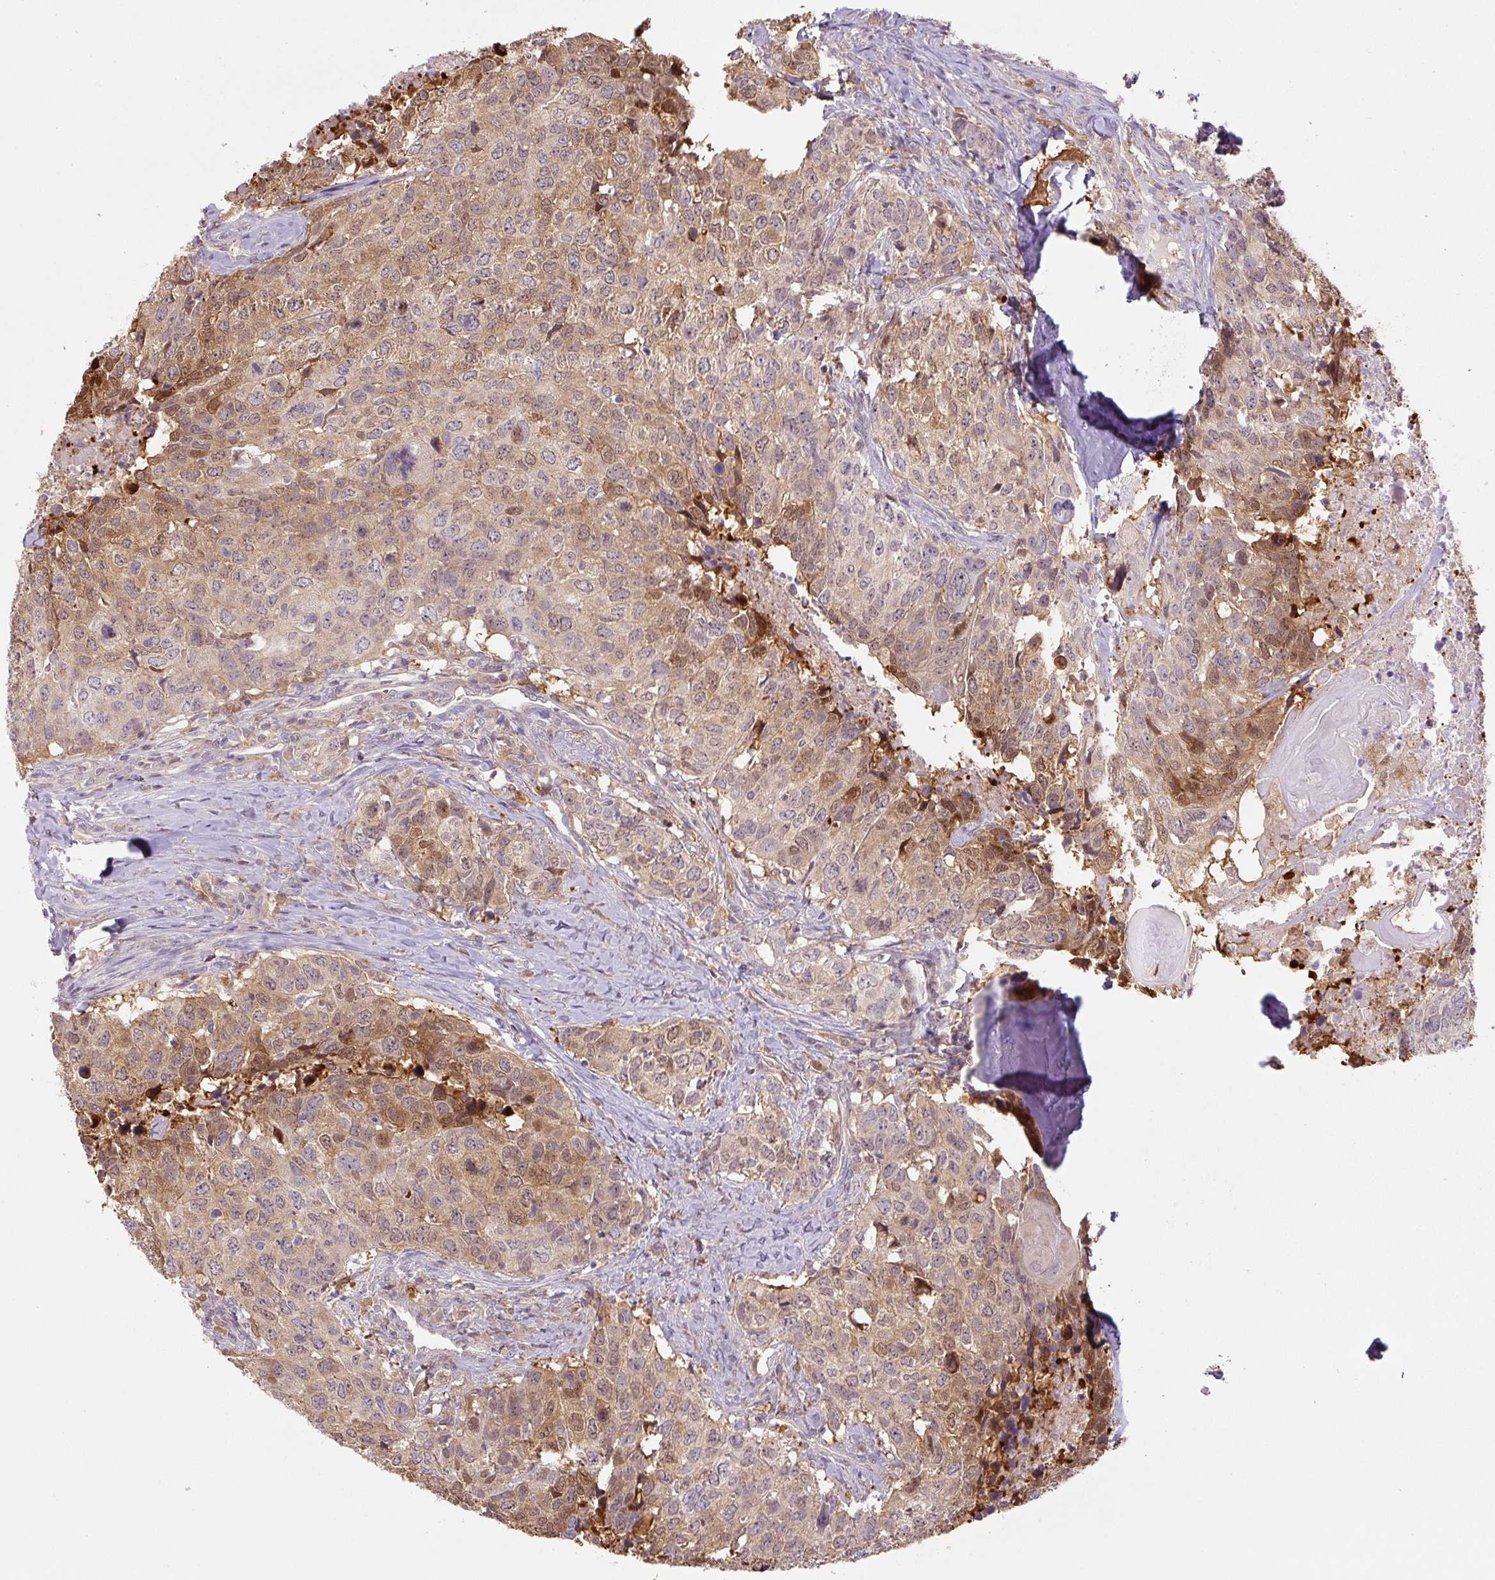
{"staining": {"intensity": "moderate", "quantity": ">75%", "location": "cytoplasmic/membranous"}, "tissue": "head and neck cancer", "cell_type": "Tumor cells", "image_type": "cancer", "snomed": [{"axis": "morphology", "description": "Normal tissue, NOS"}, {"axis": "morphology", "description": "Squamous cell carcinoma, NOS"}, {"axis": "topography", "description": "Skeletal muscle"}, {"axis": "topography", "description": "Vascular tissue"}, {"axis": "topography", "description": "Peripheral nerve tissue"}, {"axis": "topography", "description": "Head-Neck"}], "caption": "About >75% of tumor cells in head and neck cancer show moderate cytoplasmic/membranous protein positivity as visualized by brown immunohistochemical staining.", "gene": "SPSB2", "patient": {"sex": "male", "age": 66}}